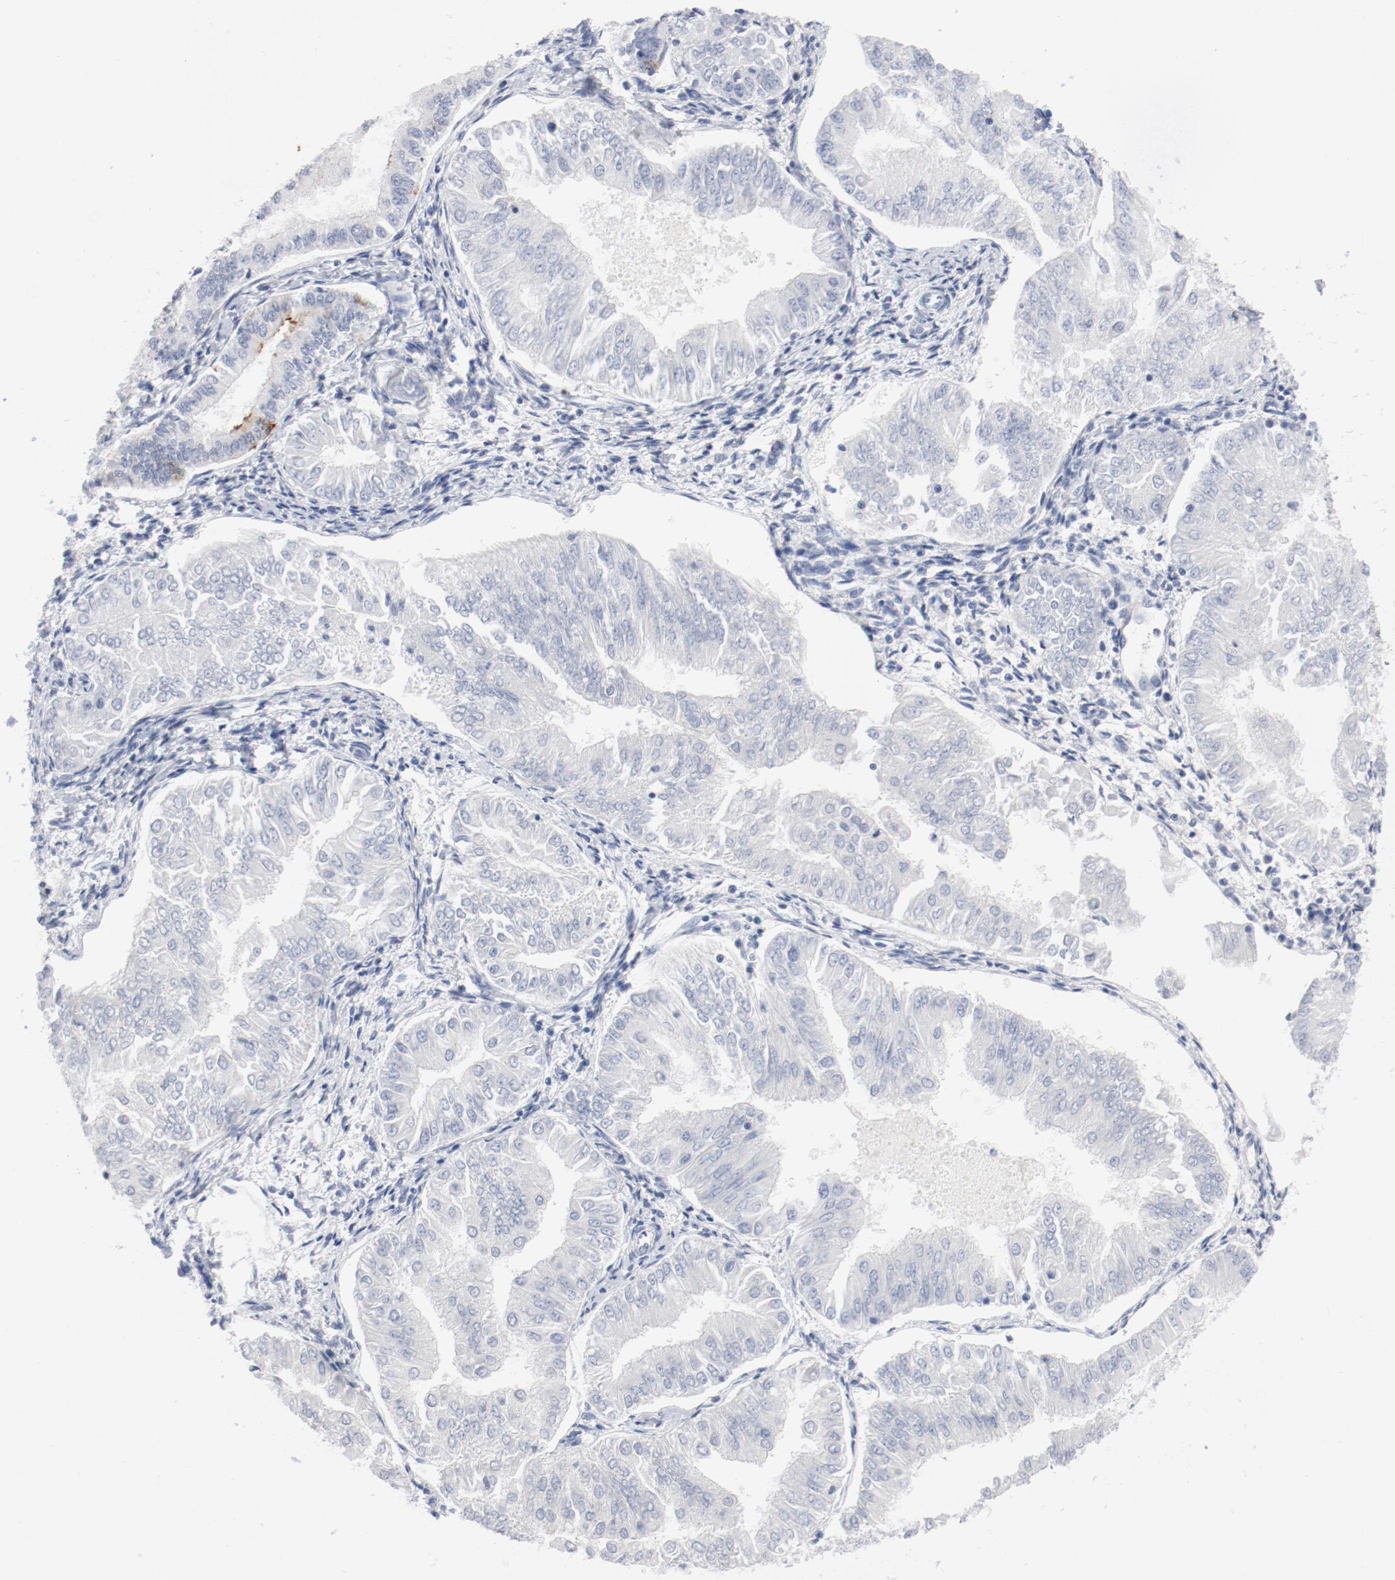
{"staining": {"intensity": "weak", "quantity": ">75%", "location": "nuclear"}, "tissue": "endometrial cancer", "cell_type": "Tumor cells", "image_type": "cancer", "snomed": [{"axis": "morphology", "description": "Adenocarcinoma, NOS"}, {"axis": "topography", "description": "Endometrium"}], "caption": "Protein expression analysis of endometrial cancer (adenocarcinoma) displays weak nuclear positivity in about >75% of tumor cells.", "gene": "ARNT", "patient": {"sex": "female", "age": 53}}